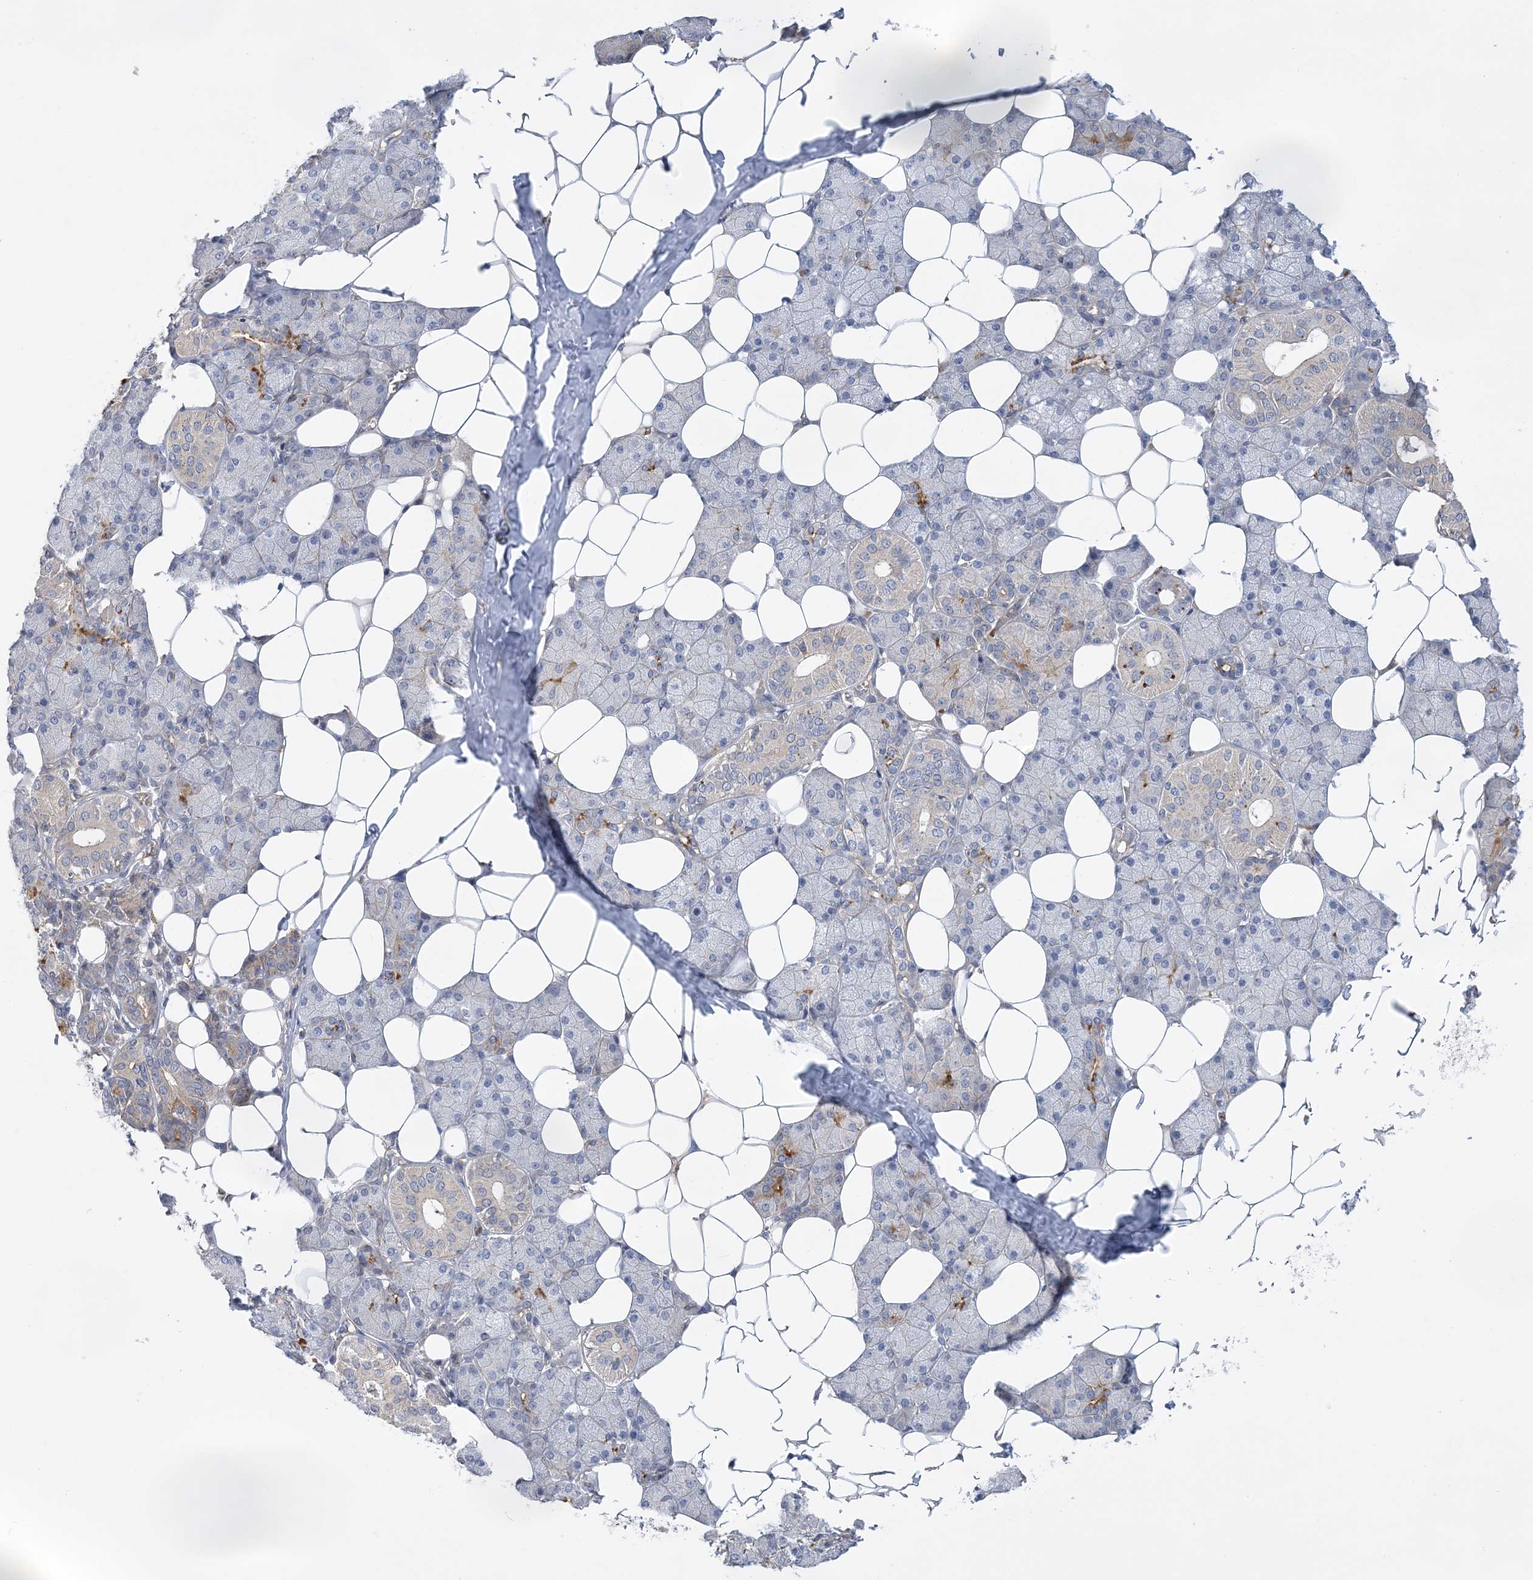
{"staining": {"intensity": "moderate", "quantity": "<25%", "location": "cytoplasmic/membranous"}, "tissue": "salivary gland", "cell_type": "Glandular cells", "image_type": "normal", "snomed": [{"axis": "morphology", "description": "Normal tissue, NOS"}, {"axis": "topography", "description": "Salivary gland"}], "caption": "Immunohistochemistry (IHC) staining of unremarkable salivary gland, which reveals low levels of moderate cytoplasmic/membranous expression in about <25% of glandular cells indicating moderate cytoplasmic/membranous protein positivity. The staining was performed using DAB (3,3'-diaminobenzidine) (brown) for protein detection and nuclei were counterstained in hematoxylin (blue).", "gene": "CALN1", "patient": {"sex": "female", "age": 33}}